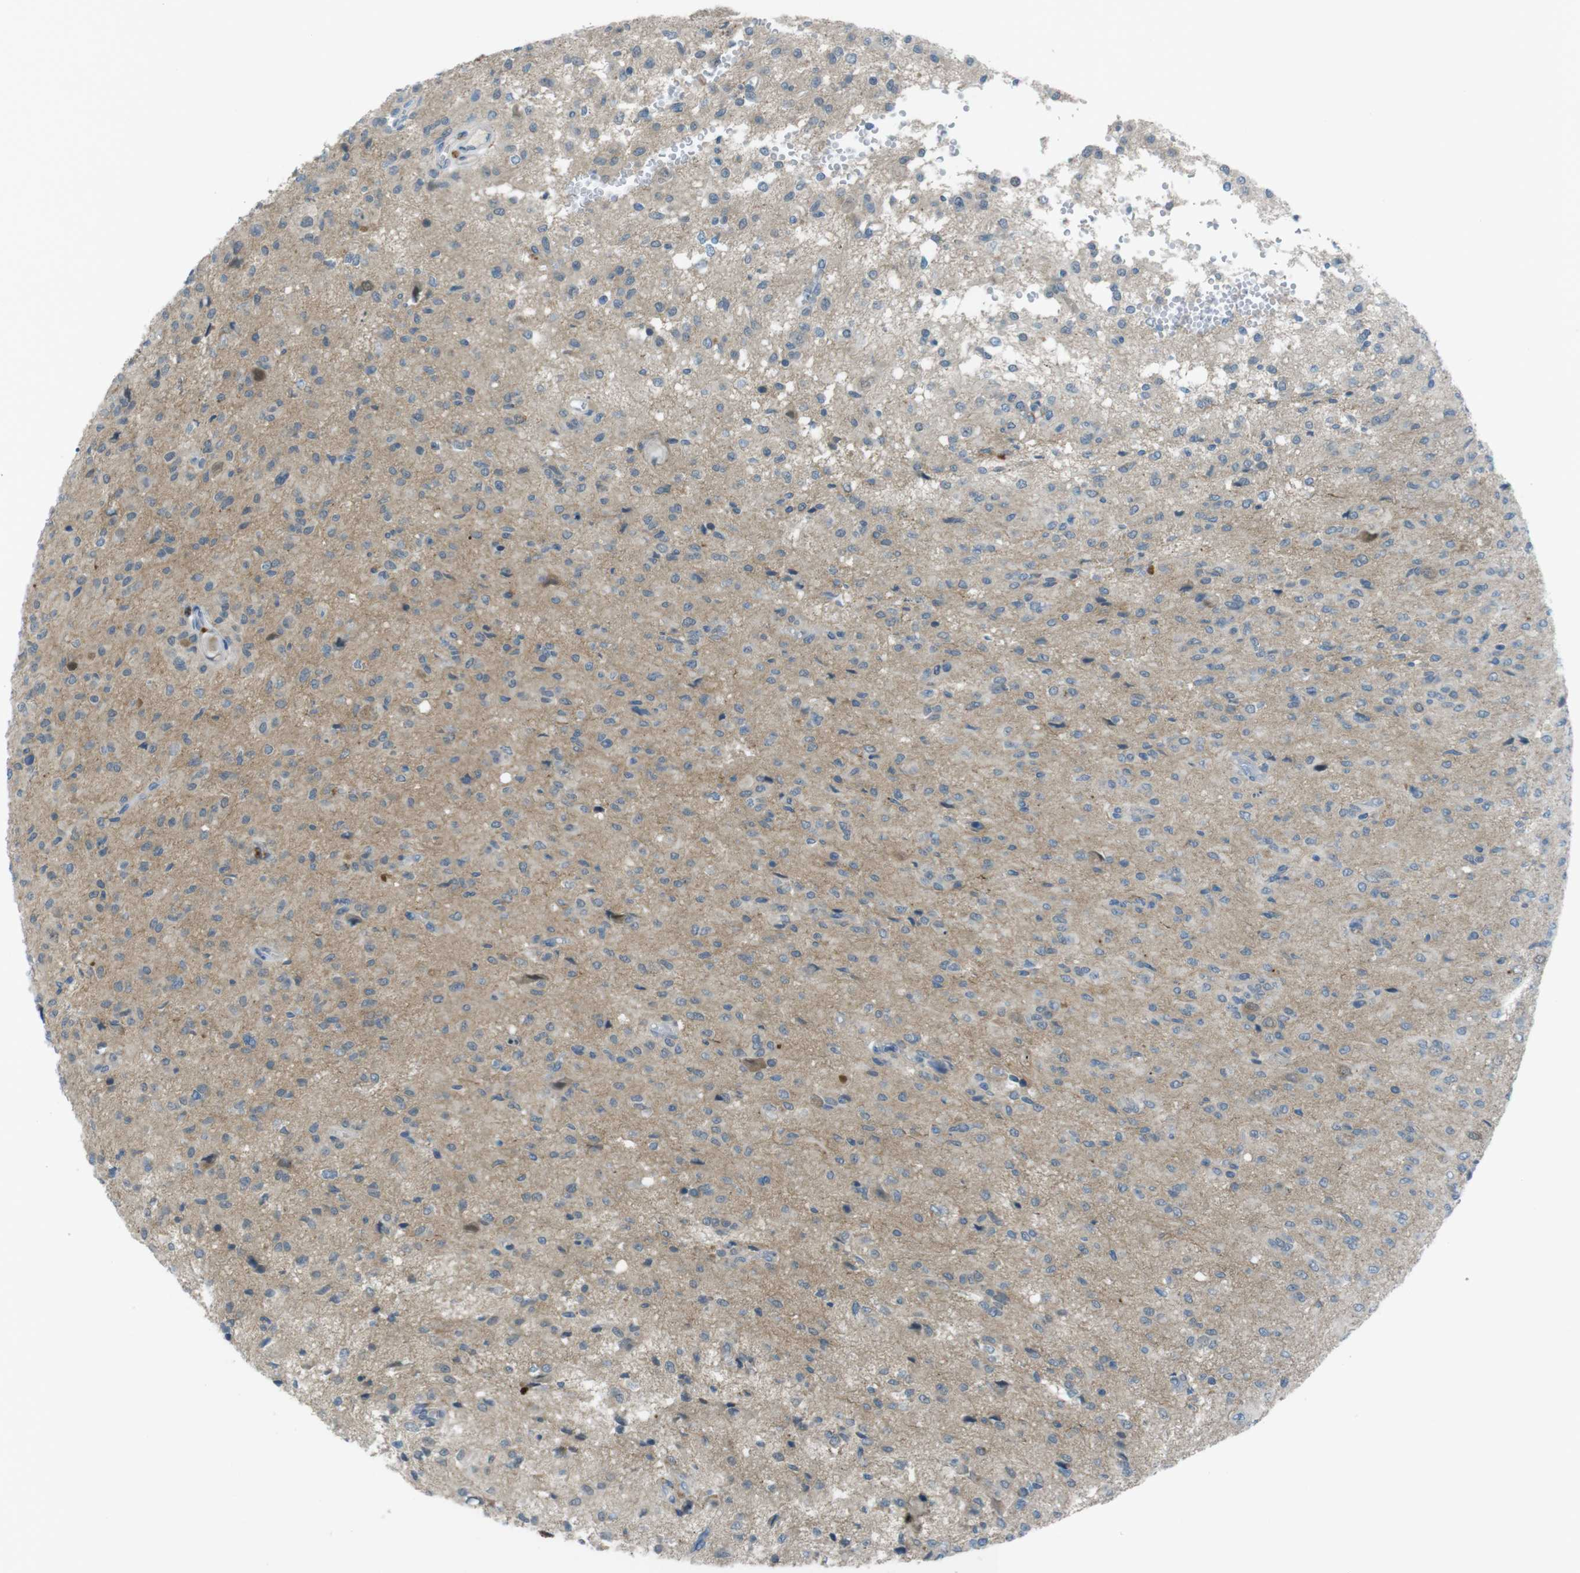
{"staining": {"intensity": "weak", "quantity": "25%-75%", "location": "cytoplasmic/membranous"}, "tissue": "glioma", "cell_type": "Tumor cells", "image_type": "cancer", "snomed": [{"axis": "morphology", "description": "Glioma, malignant, High grade"}, {"axis": "topography", "description": "Brain"}], "caption": "A high-resolution micrograph shows immunohistochemistry staining of malignant glioma (high-grade), which shows weak cytoplasmic/membranous staining in approximately 25%-75% of tumor cells. The staining is performed using DAB (3,3'-diaminobenzidine) brown chromogen to label protein expression. The nuclei are counter-stained blue using hematoxylin.", "gene": "ZDHHC20", "patient": {"sex": "female", "age": 59}}